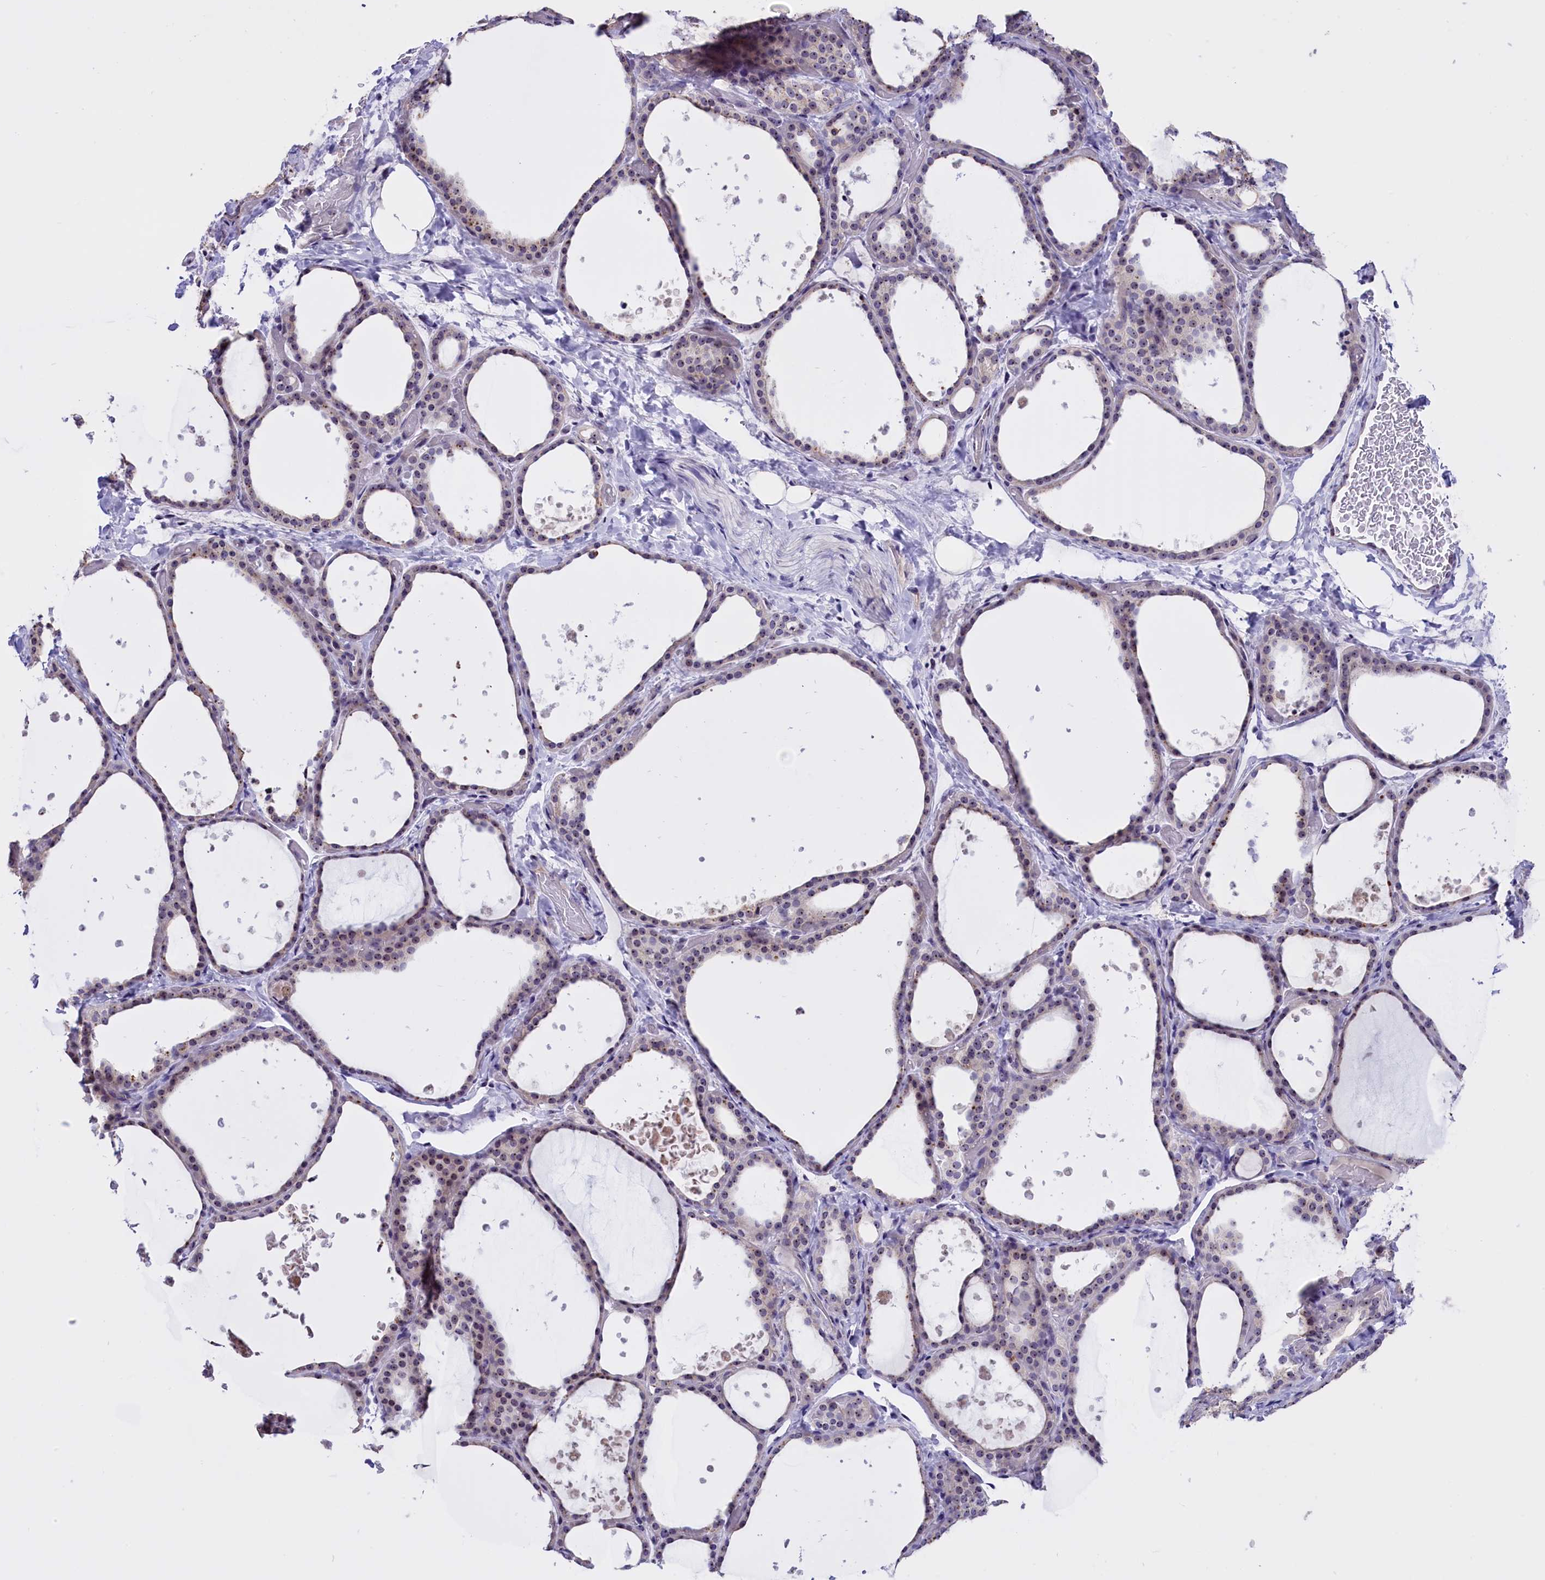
{"staining": {"intensity": "weak", "quantity": "25%-75%", "location": "nuclear"}, "tissue": "thyroid gland", "cell_type": "Glandular cells", "image_type": "normal", "snomed": [{"axis": "morphology", "description": "Normal tissue, NOS"}, {"axis": "topography", "description": "Thyroid gland"}], "caption": "Immunohistochemistry image of benign thyroid gland: human thyroid gland stained using immunohistochemistry (IHC) displays low levels of weak protein expression localized specifically in the nuclear of glandular cells, appearing as a nuclear brown color.", "gene": "TBL3", "patient": {"sex": "female", "age": 44}}